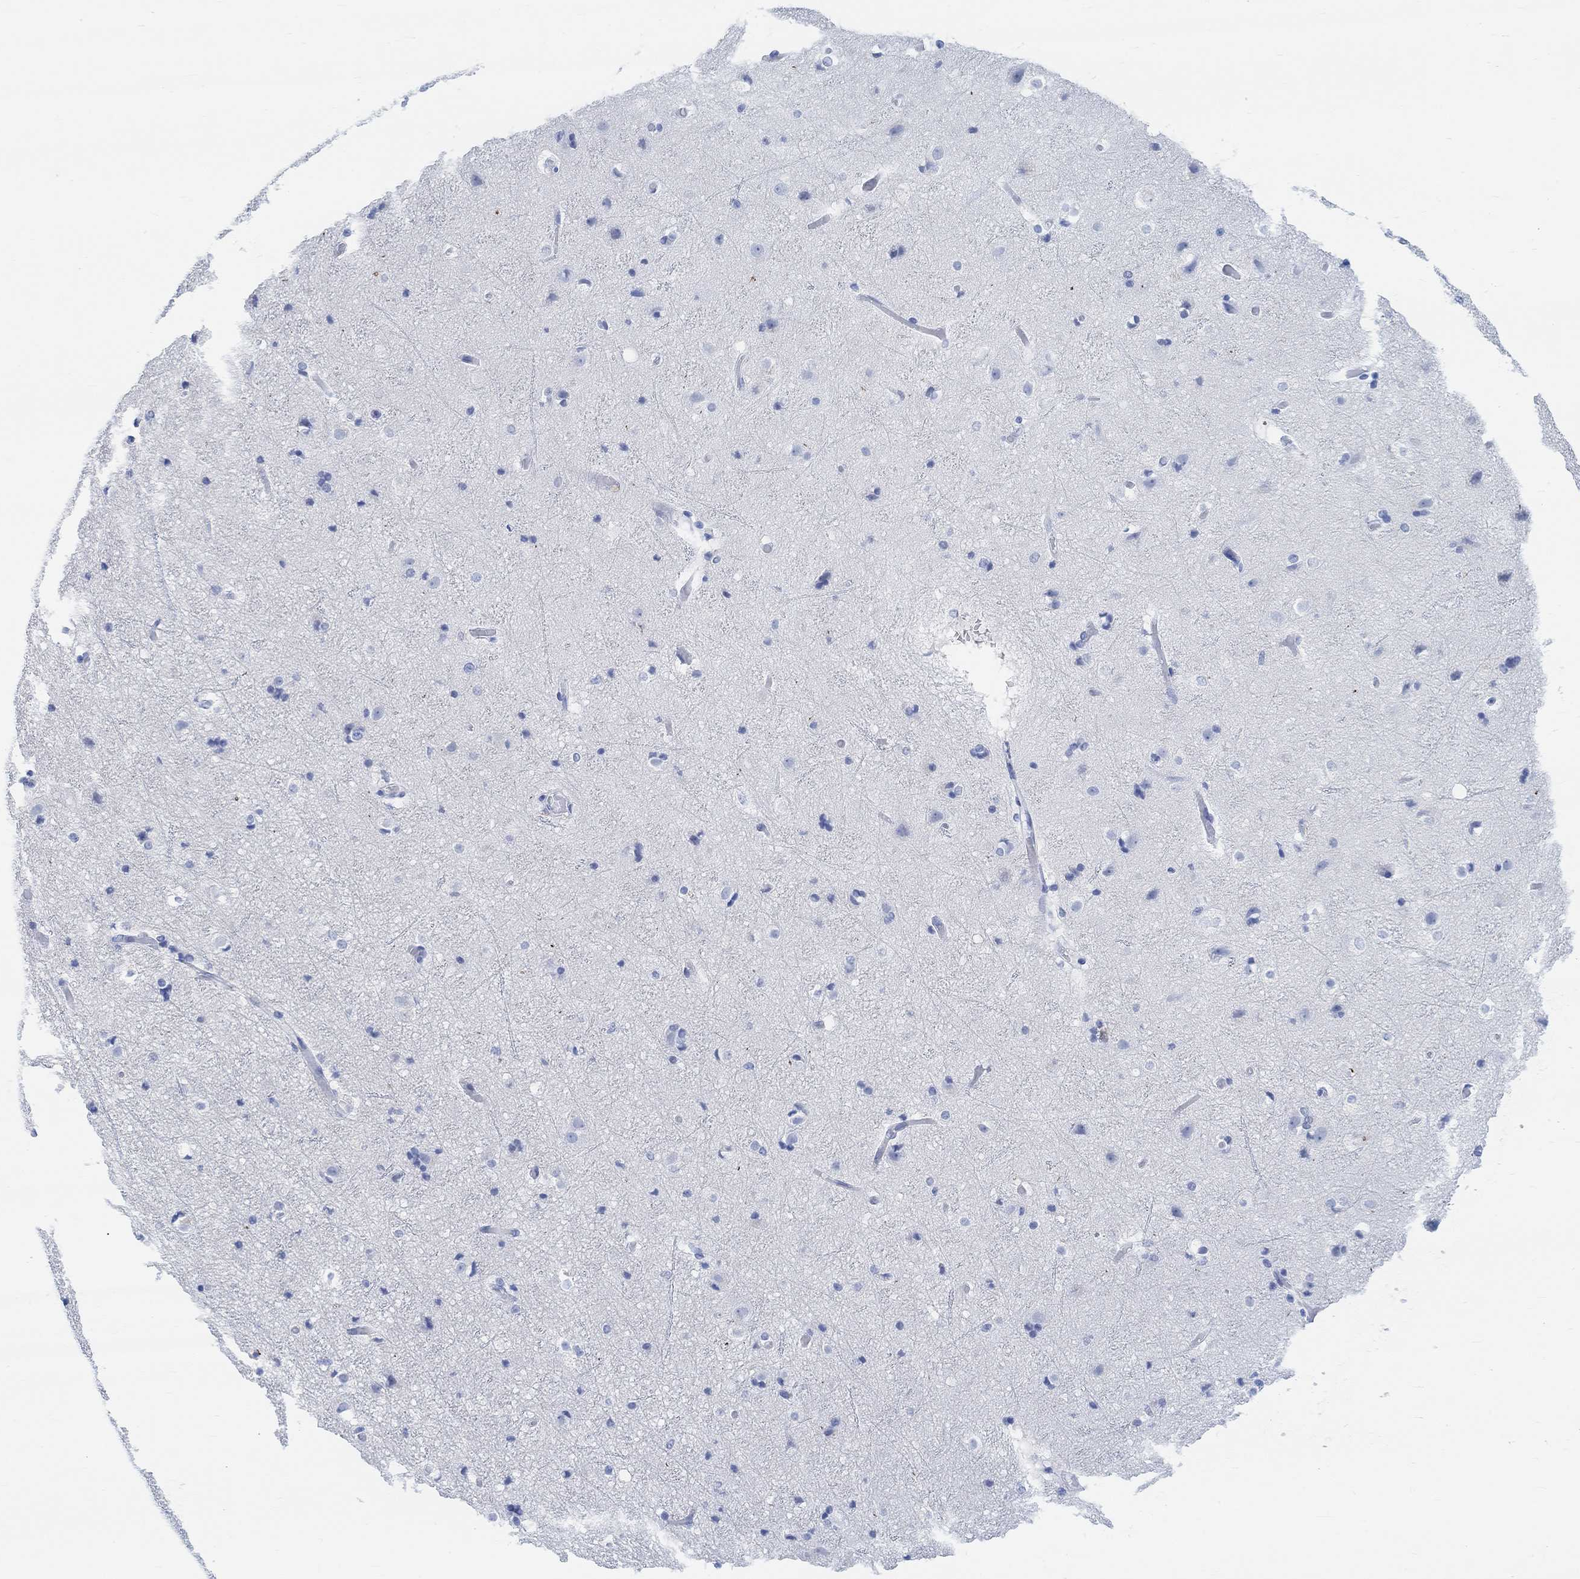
{"staining": {"intensity": "negative", "quantity": "none", "location": "none"}, "tissue": "cerebral cortex", "cell_type": "Endothelial cells", "image_type": "normal", "snomed": [{"axis": "morphology", "description": "Normal tissue, NOS"}, {"axis": "topography", "description": "Cerebral cortex"}], "caption": "This is a photomicrograph of IHC staining of normal cerebral cortex, which shows no staining in endothelial cells. Nuclei are stained in blue.", "gene": "ENO4", "patient": {"sex": "female", "age": 52}}